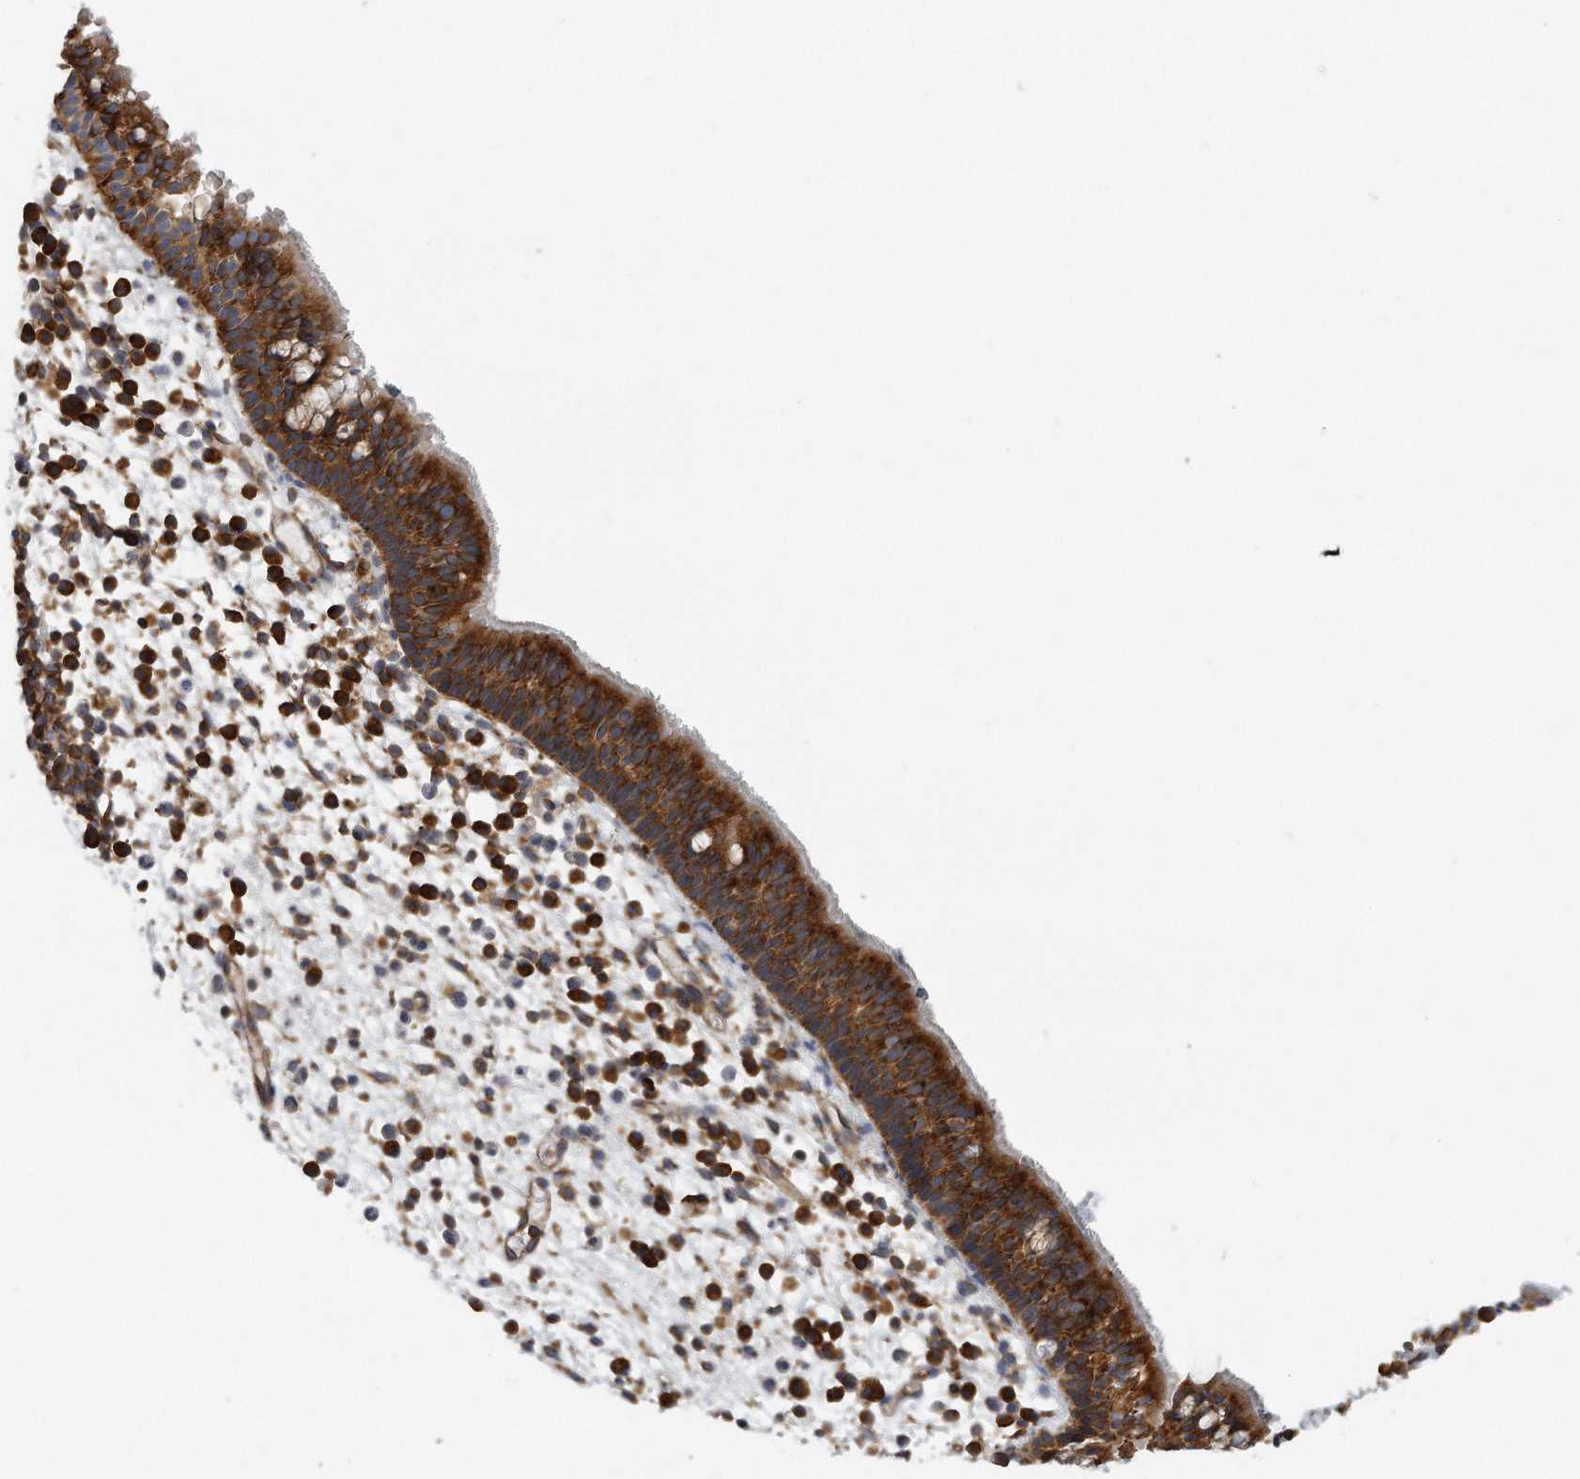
{"staining": {"intensity": "strong", "quantity": ">75%", "location": "cytoplasmic/membranous"}, "tissue": "nasopharynx", "cell_type": "Respiratory epithelial cells", "image_type": "normal", "snomed": [{"axis": "morphology", "description": "Normal tissue, NOS"}, {"axis": "morphology", "description": "Inflammation, NOS"}, {"axis": "morphology", "description": "Malignant melanoma, Metastatic site"}, {"axis": "topography", "description": "Nasopharynx"}], "caption": "High-power microscopy captured an immunohistochemistry image of benign nasopharynx, revealing strong cytoplasmic/membranous expression in about >75% of respiratory epithelial cells.", "gene": "EIF3I", "patient": {"sex": "male", "age": 70}}